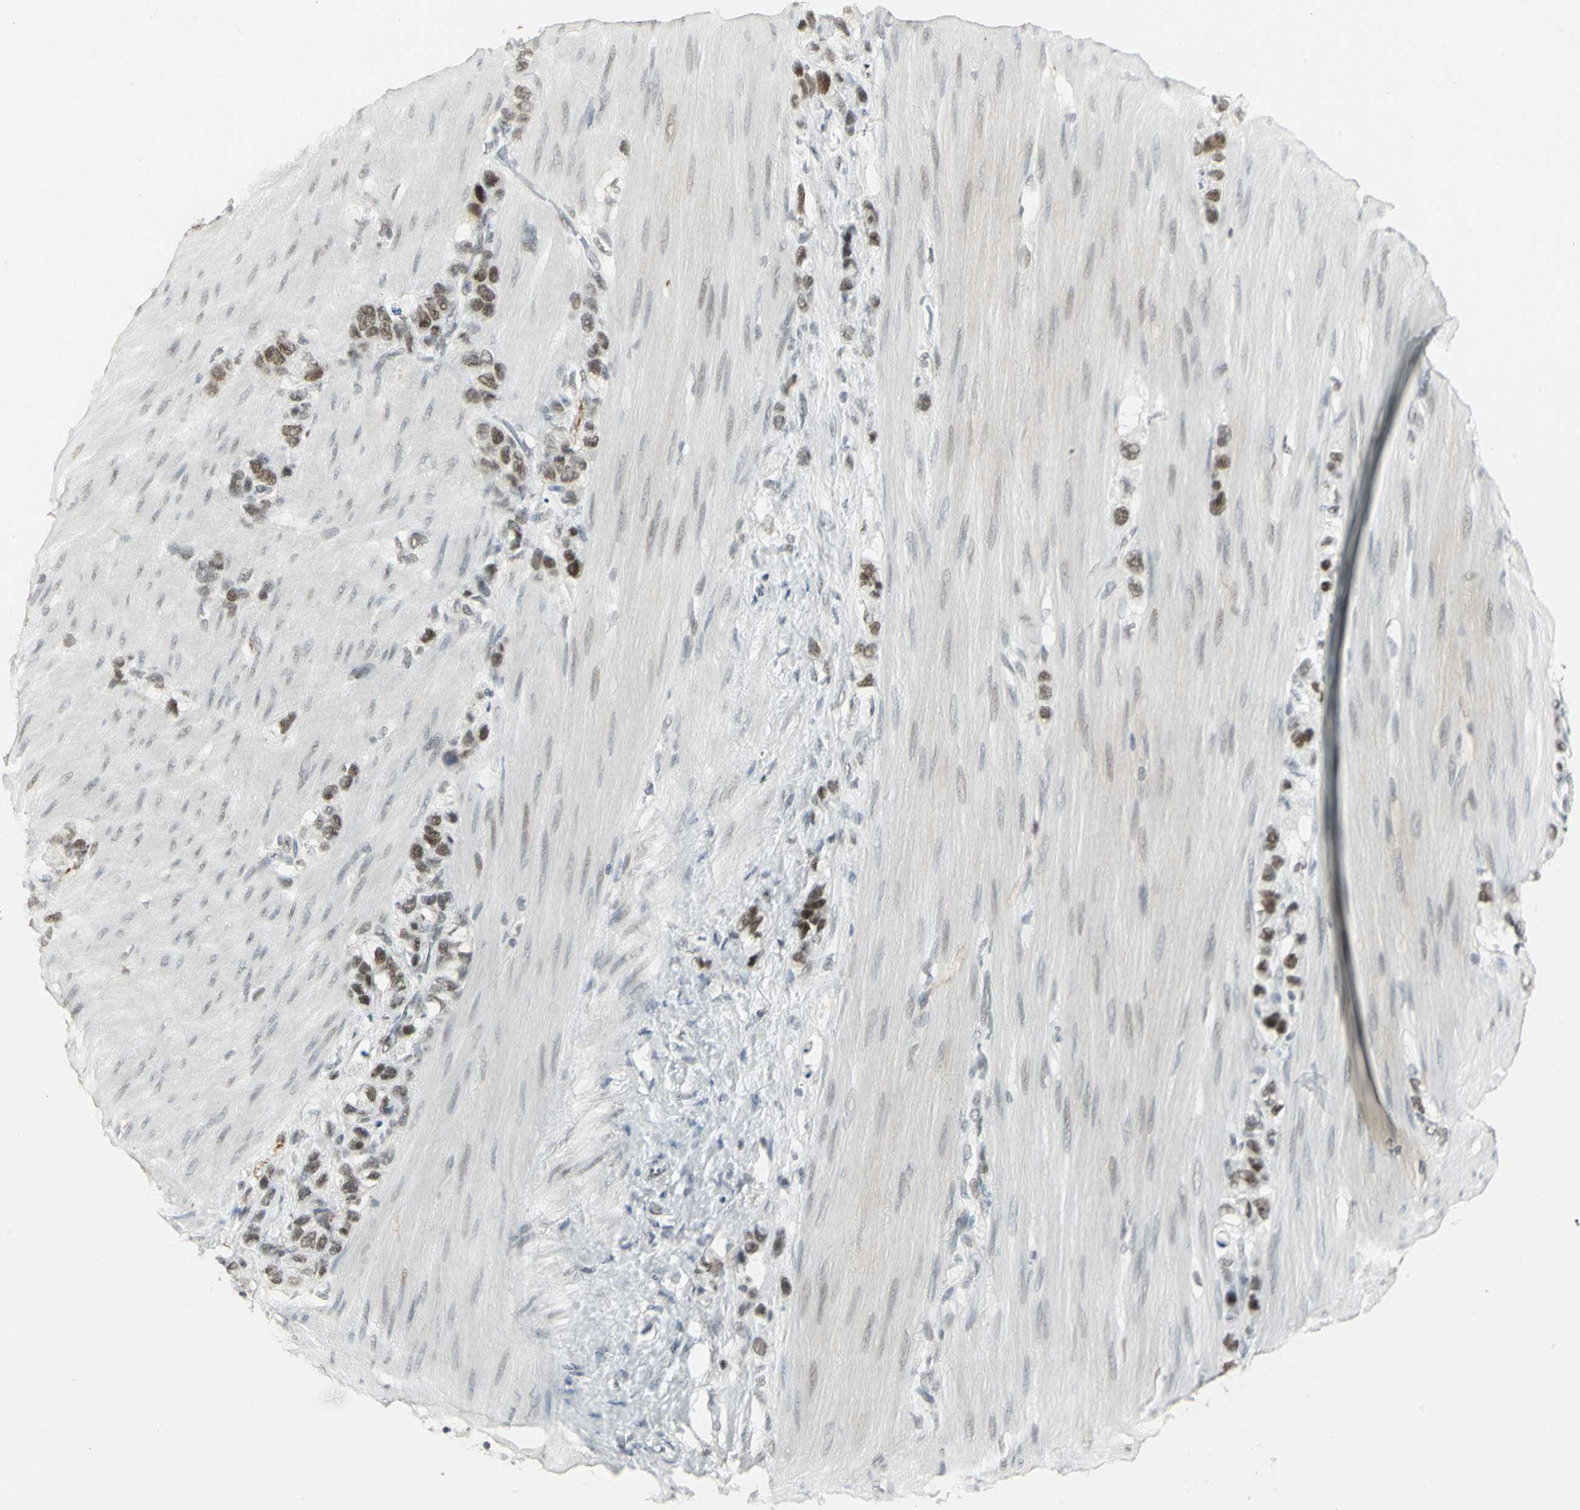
{"staining": {"intensity": "strong", "quantity": ">75%", "location": "nuclear"}, "tissue": "stomach cancer", "cell_type": "Tumor cells", "image_type": "cancer", "snomed": [{"axis": "morphology", "description": "Normal tissue, NOS"}, {"axis": "morphology", "description": "Adenocarcinoma, NOS"}, {"axis": "morphology", "description": "Adenocarcinoma, High grade"}, {"axis": "topography", "description": "Stomach, upper"}, {"axis": "topography", "description": "Stomach"}], "caption": "DAB (3,3'-diaminobenzidine) immunohistochemical staining of human adenocarcinoma (stomach) shows strong nuclear protein positivity in approximately >75% of tumor cells.", "gene": "CBX3", "patient": {"sex": "female", "age": 65}}